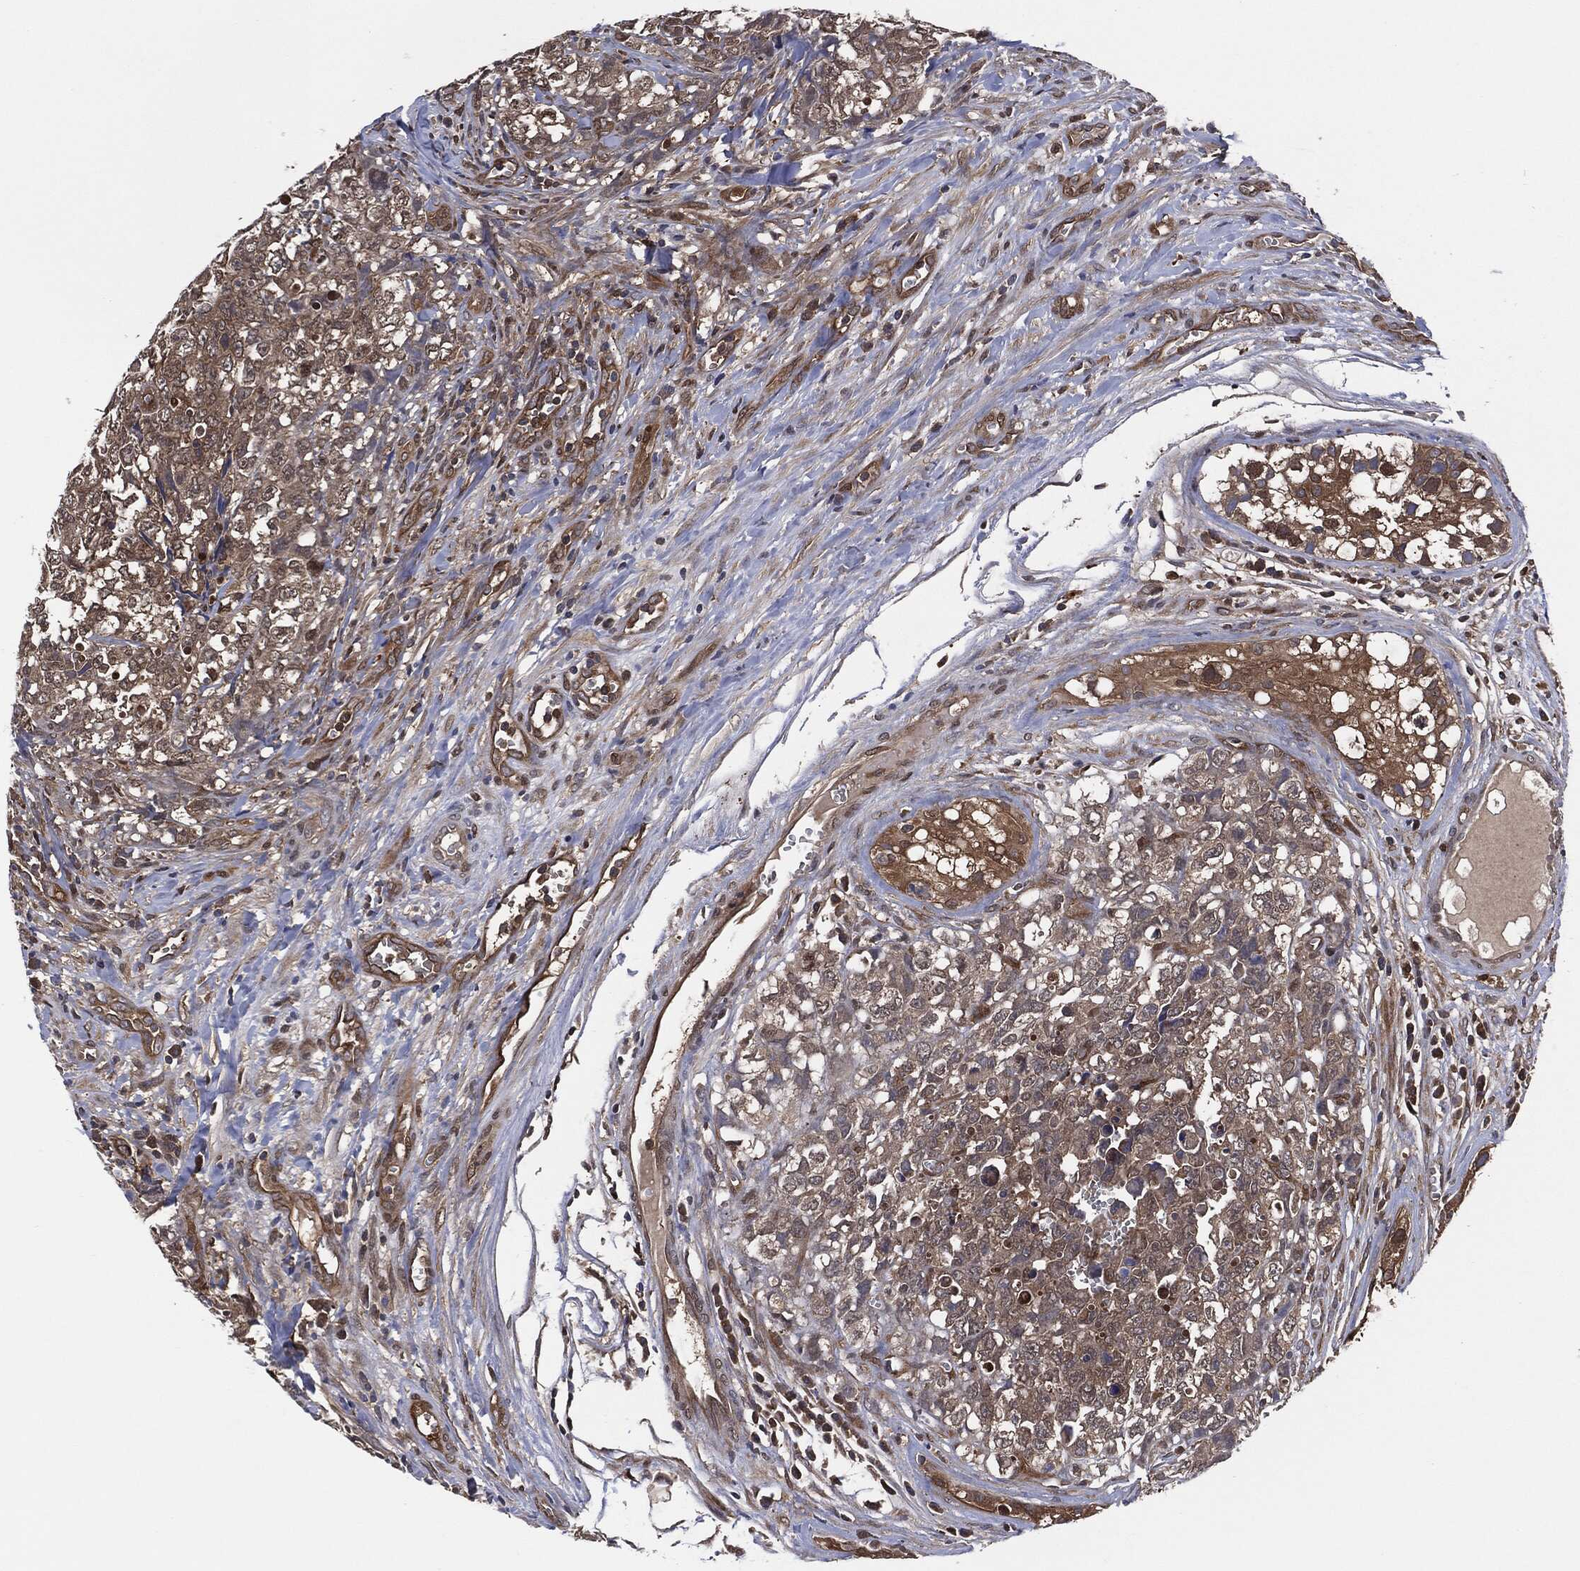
{"staining": {"intensity": "weak", "quantity": "<25%", "location": "cytoplasmic/membranous"}, "tissue": "testis cancer", "cell_type": "Tumor cells", "image_type": "cancer", "snomed": [{"axis": "morphology", "description": "Carcinoma, Embryonal, NOS"}, {"axis": "topography", "description": "Testis"}], "caption": "IHC histopathology image of human testis cancer (embryonal carcinoma) stained for a protein (brown), which exhibits no staining in tumor cells.", "gene": "XPNPEP1", "patient": {"sex": "male", "age": 23}}